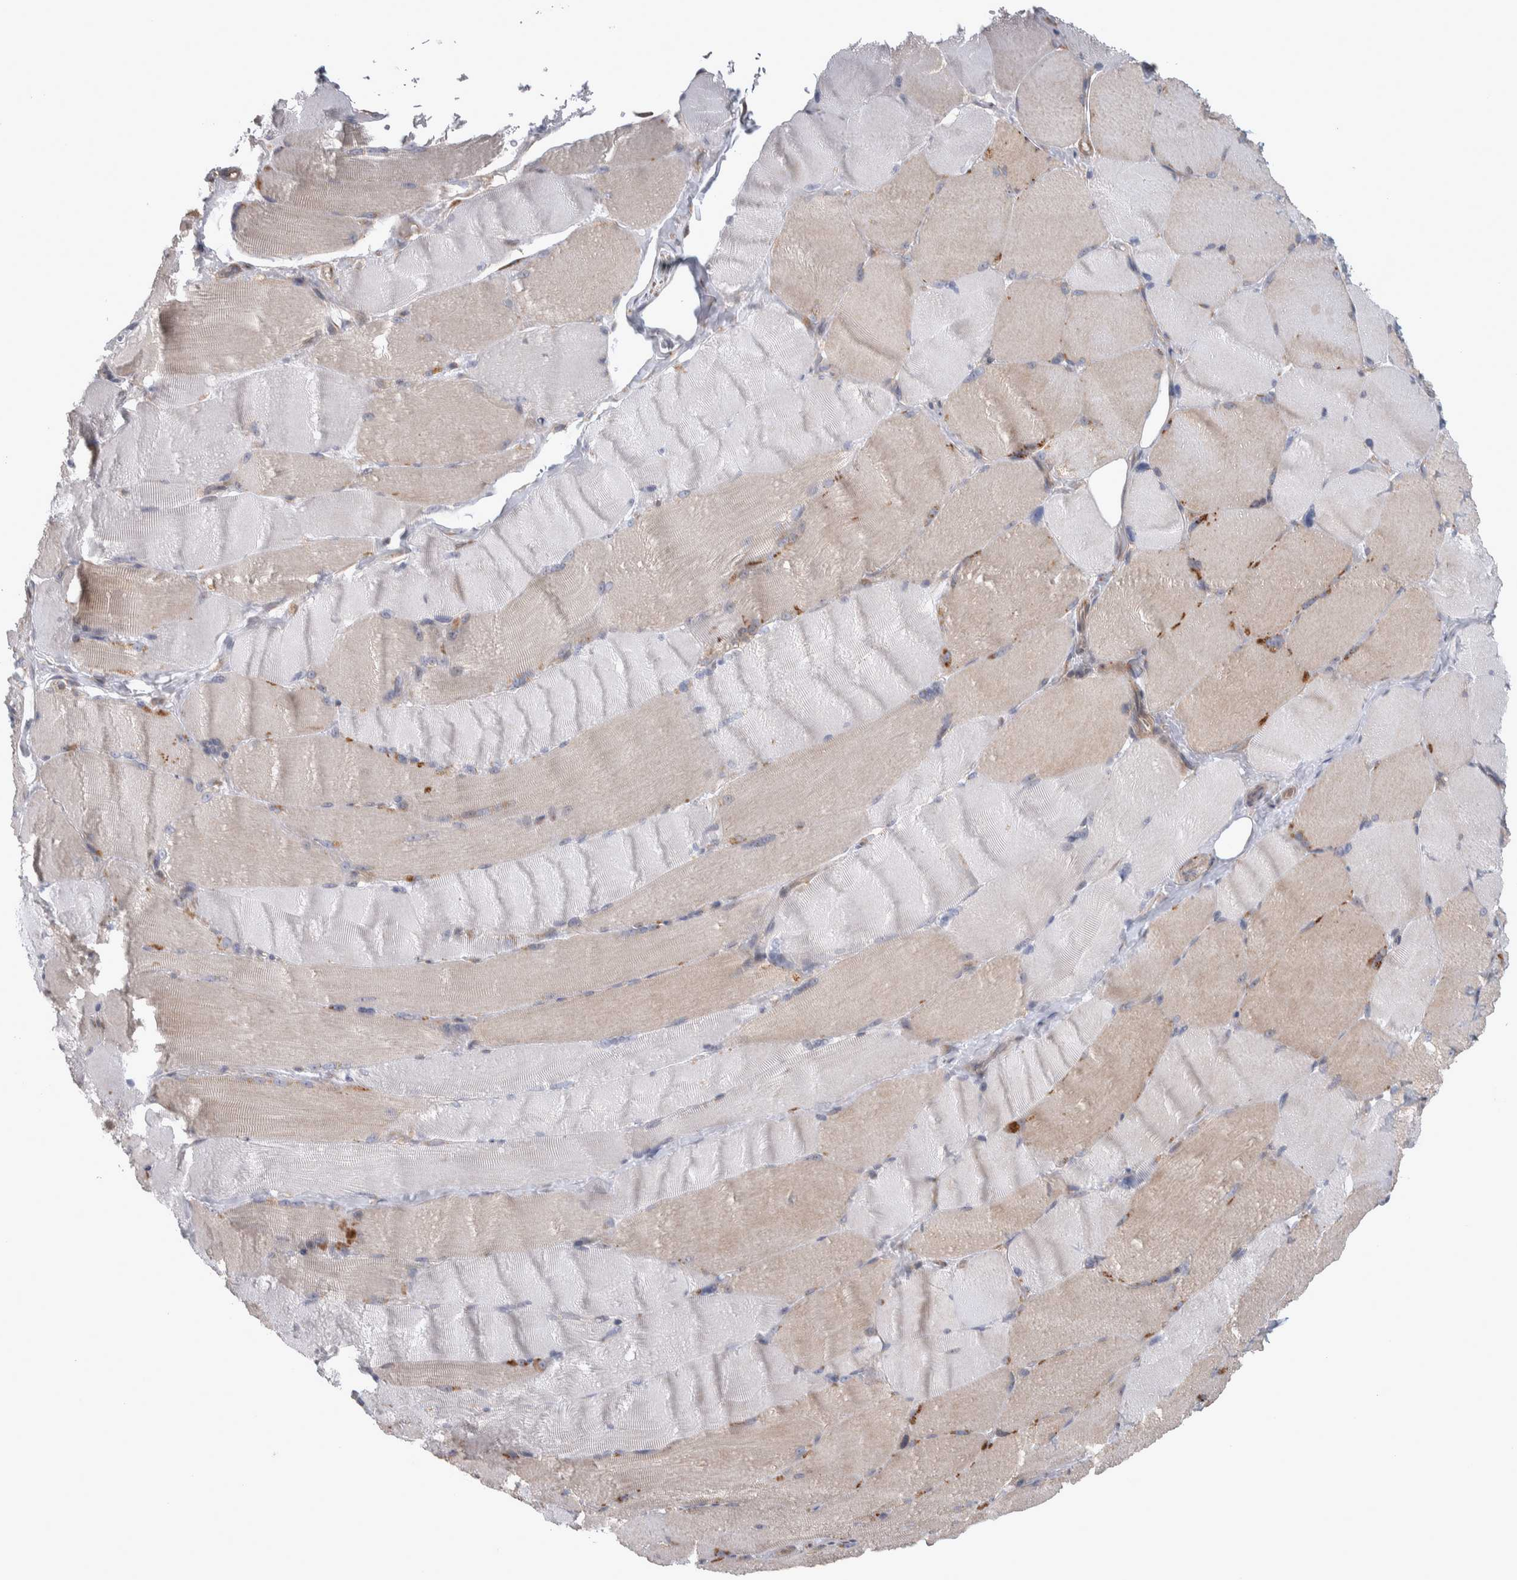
{"staining": {"intensity": "weak", "quantity": "25%-75%", "location": "cytoplasmic/membranous"}, "tissue": "skeletal muscle", "cell_type": "Myocytes", "image_type": "normal", "snomed": [{"axis": "morphology", "description": "Normal tissue, NOS"}, {"axis": "topography", "description": "Skin"}, {"axis": "topography", "description": "Skeletal muscle"}], "caption": "This is a histology image of IHC staining of benign skeletal muscle, which shows weak expression in the cytoplasmic/membranous of myocytes.", "gene": "SCO1", "patient": {"sex": "male", "age": 83}}